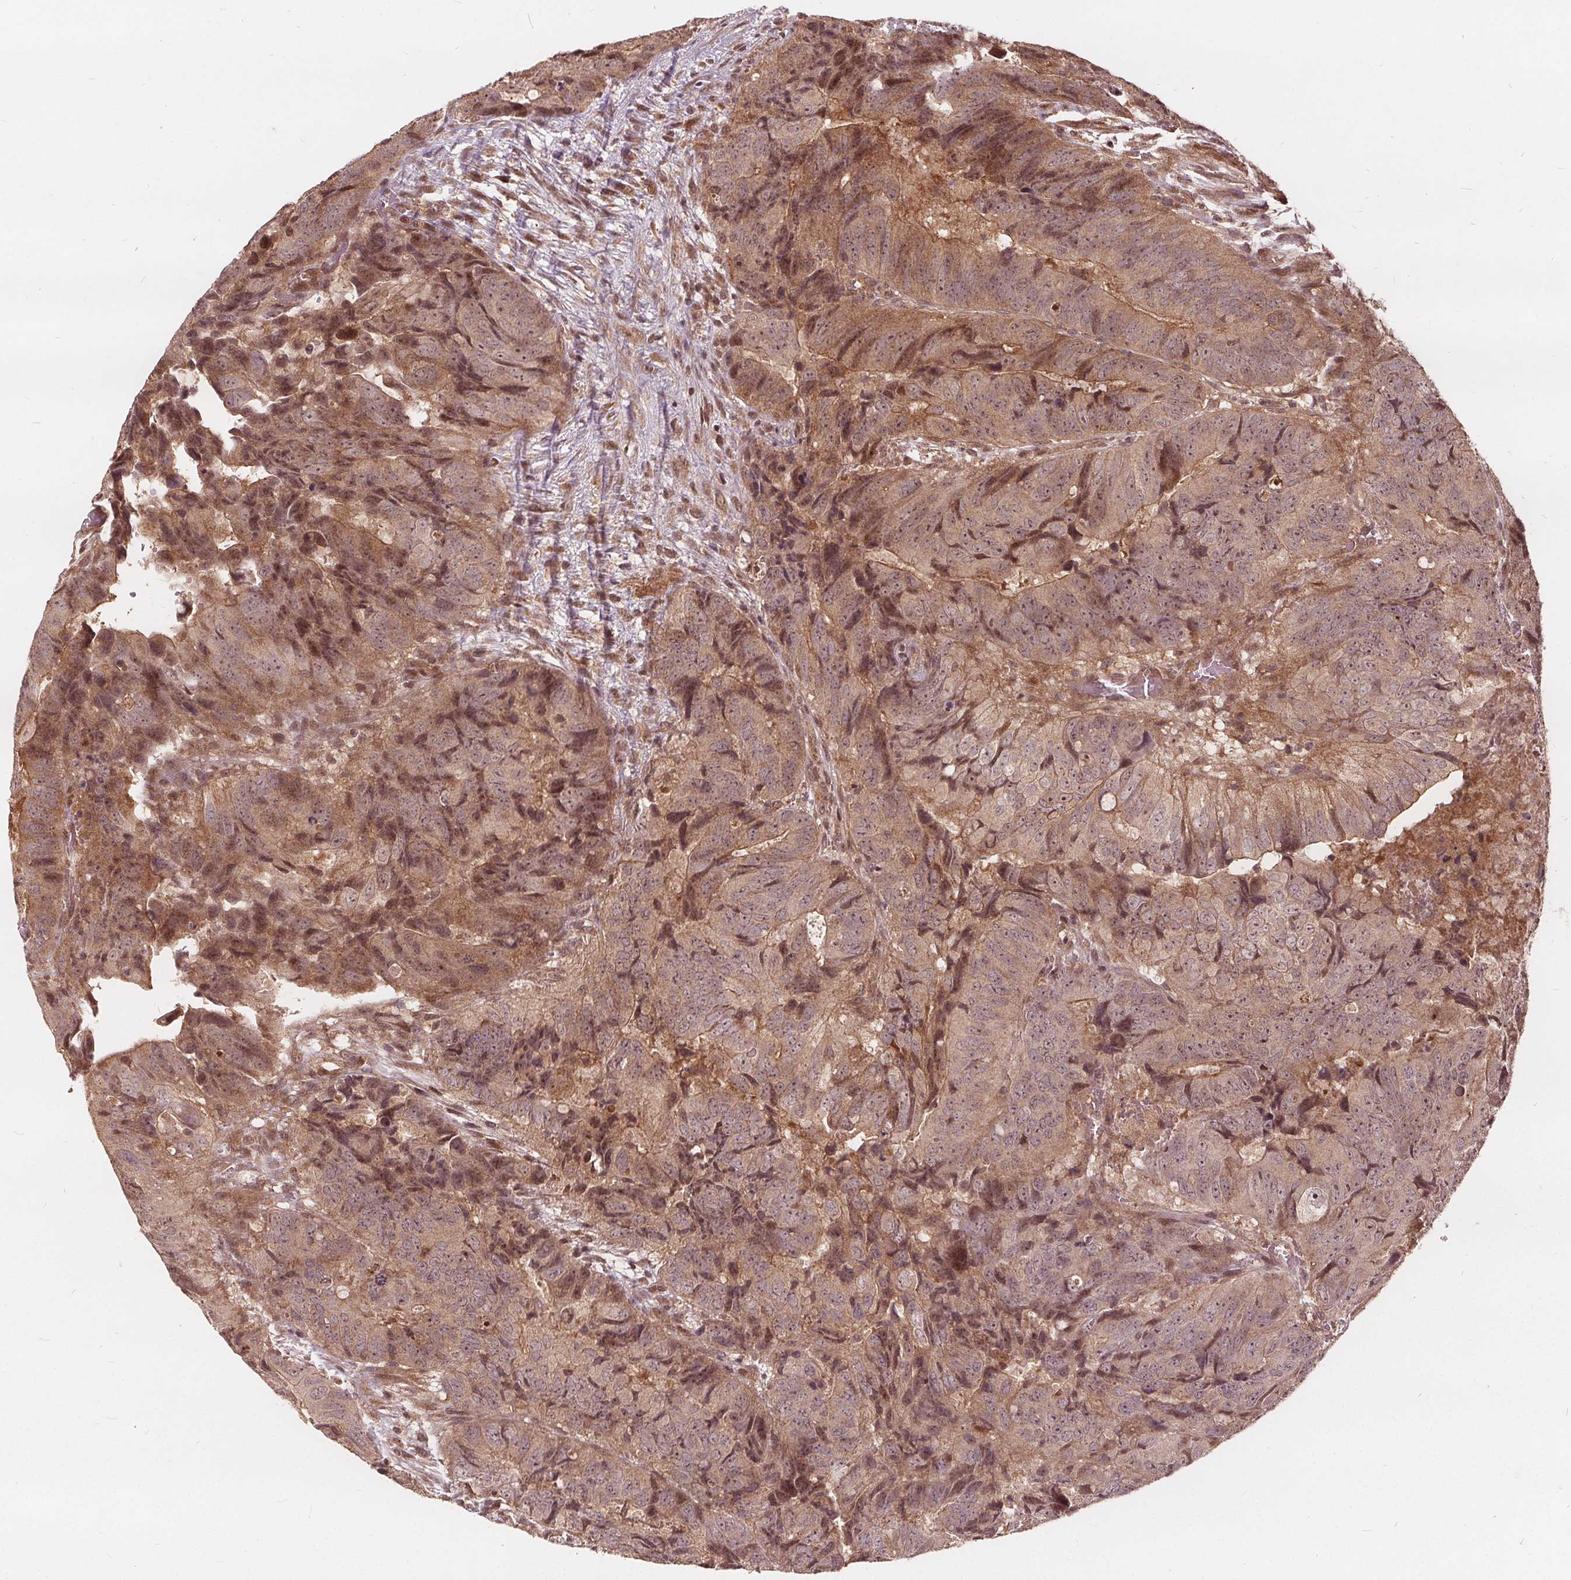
{"staining": {"intensity": "moderate", "quantity": ">75%", "location": "cytoplasmic/membranous,nuclear"}, "tissue": "colorectal cancer", "cell_type": "Tumor cells", "image_type": "cancer", "snomed": [{"axis": "morphology", "description": "Adenocarcinoma, NOS"}, {"axis": "topography", "description": "Colon"}], "caption": "Protein expression analysis of human colorectal adenocarcinoma reveals moderate cytoplasmic/membranous and nuclear positivity in about >75% of tumor cells.", "gene": "PPP1CB", "patient": {"sex": "male", "age": 79}}